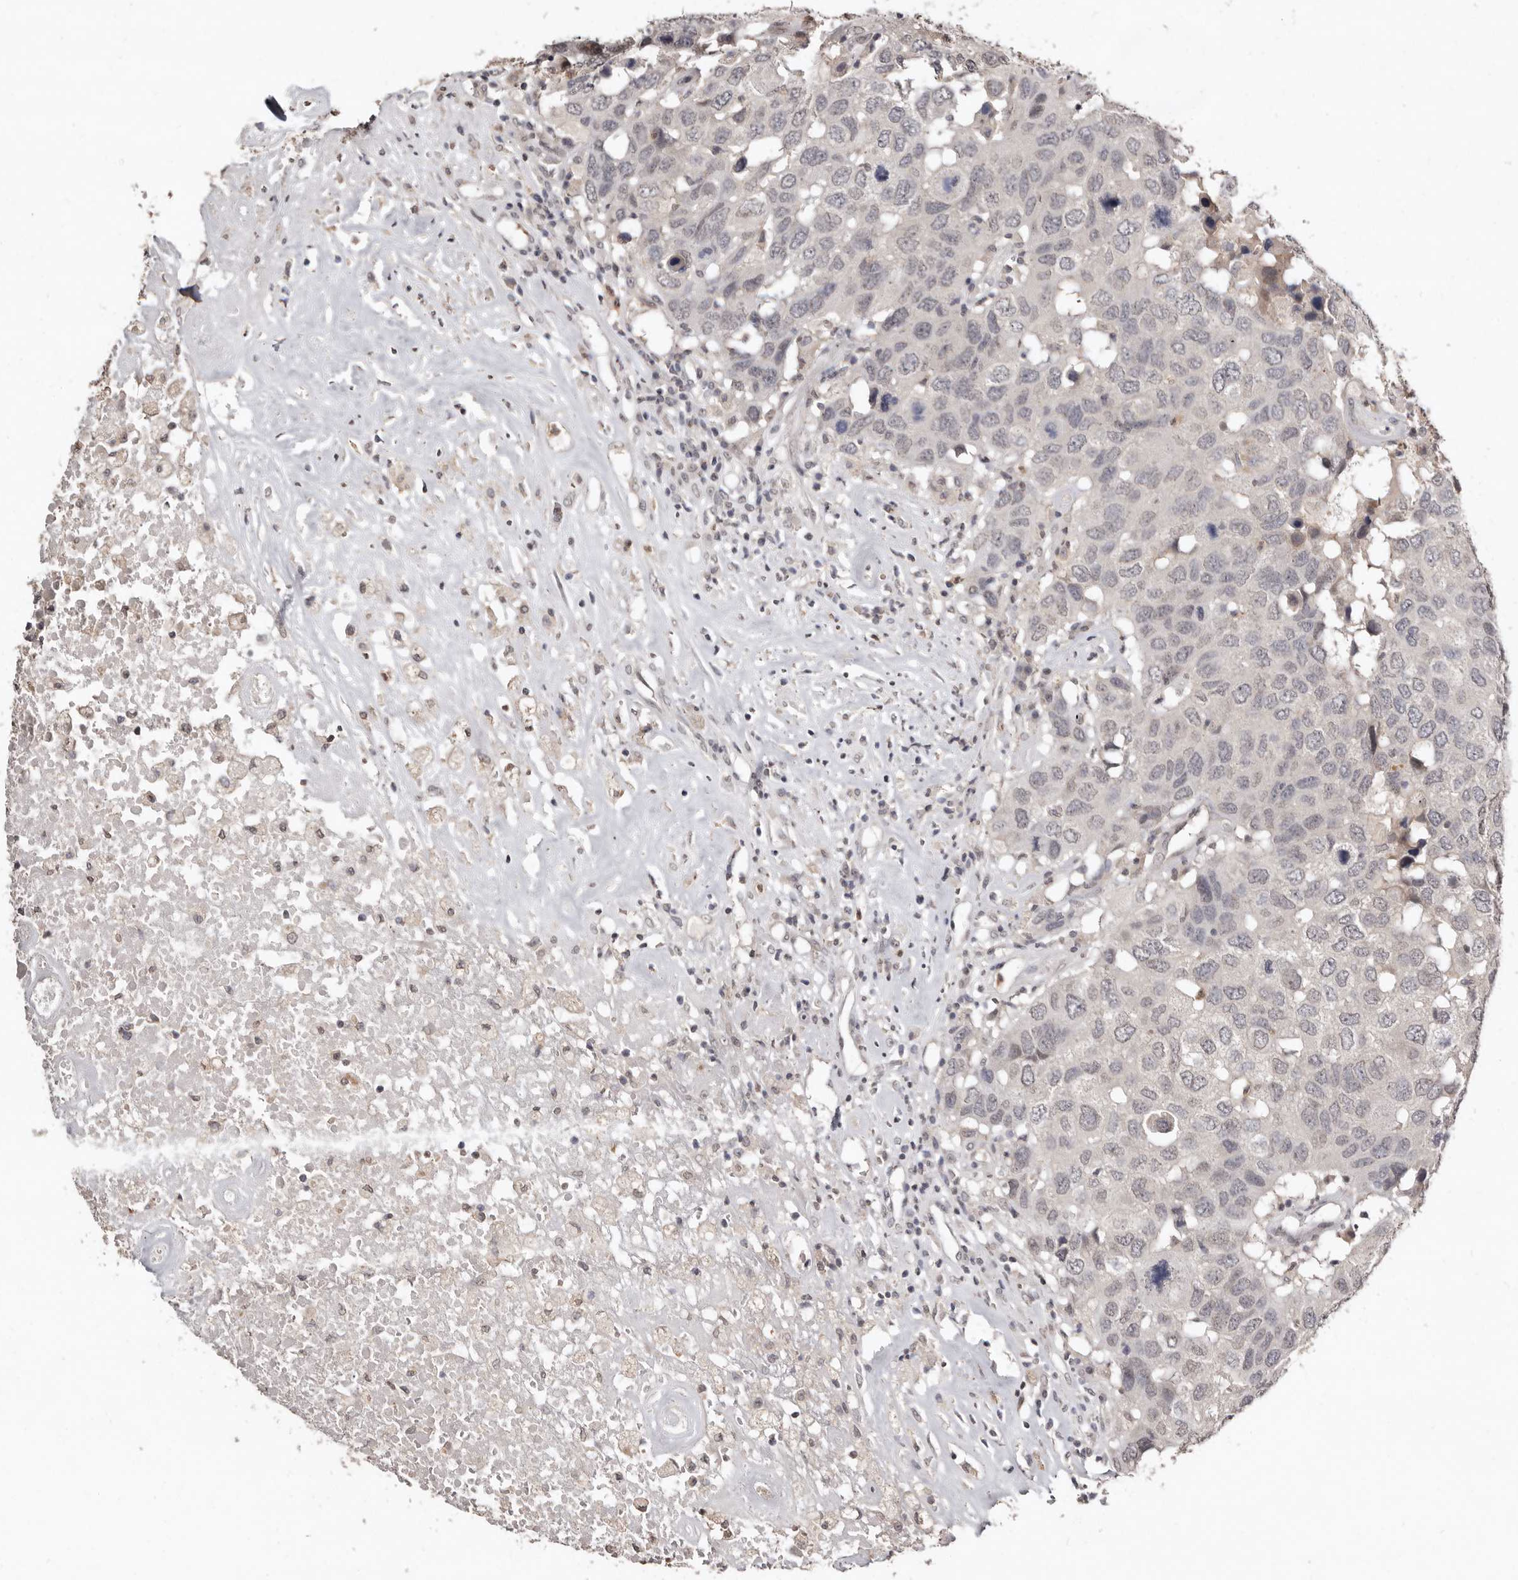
{"staining": {"intensity": "negative", "quantity": "none", "location": "none"}, "tissue": "head and neck cancer", "cell_type": "Tumor cells", "image_type": "cancer", "snomed": [{"axis": "morphology", "description": "Squamous cell carcinoma, NOS"}, {"axis": "topography", "description": "Head-Neck"}], "caption": "Immunohistochemistry (IHC) image of neoplastic tissue: head and neck cancer stained with DAB (3,3'-diaminobenzidine) displays no significant protein staining in tumor cells.", "gene": "SULT1E1", "patient": {"sex": "male", "age": 66}}